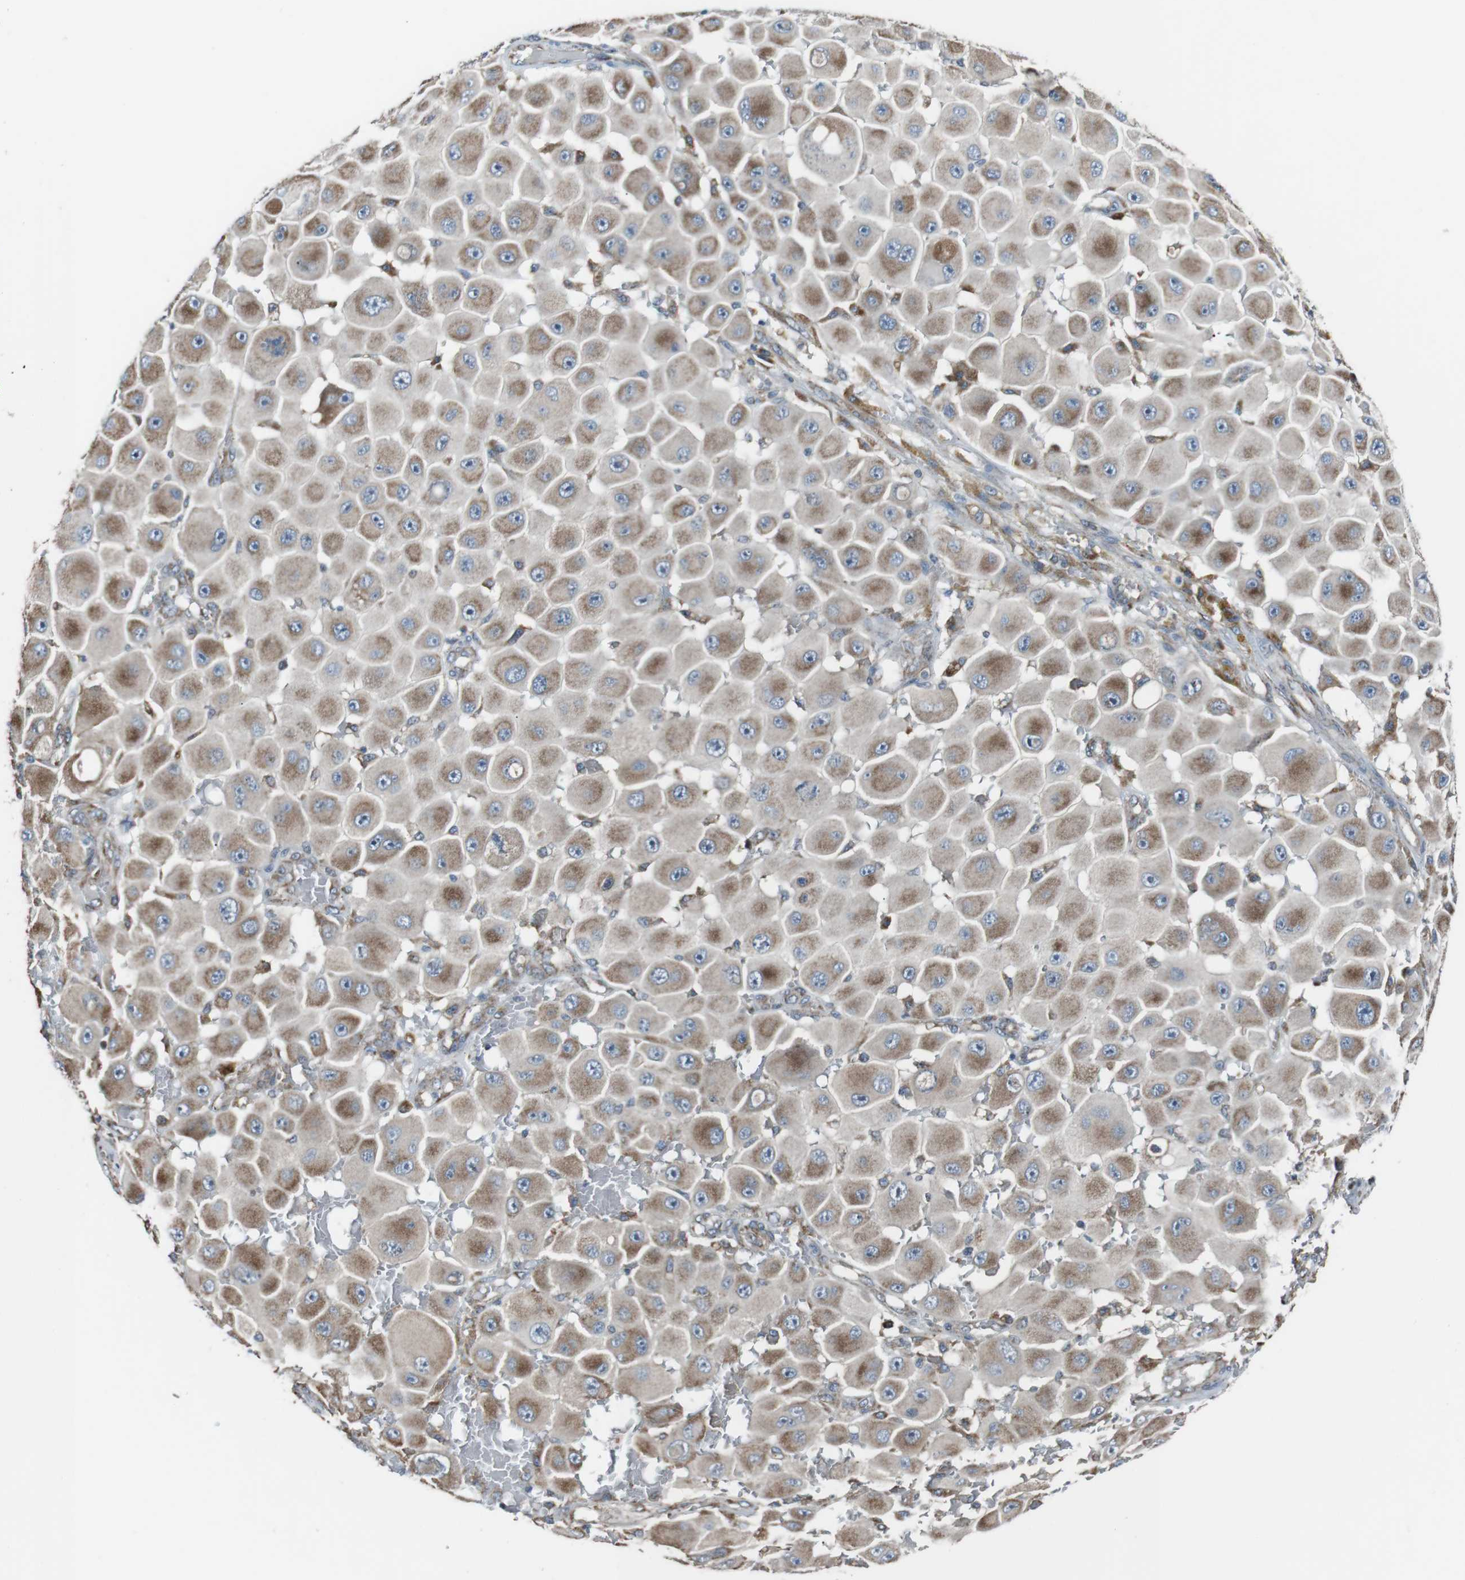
{"staining": {"intensity": "moderate", "quantity": ">75%", "location": "cytoplasmic/membranous"}, "tissue": "melanoma", "cell_type": "Tumor cells", "image_type": "cancer", "snomed": [{"axis": "morphology", "description": "Malignant melanoma, NOS"}, {"axis": "topography", "description": "Skin"}], "caption": "Immunohistochemistry staining of melanoma, which shows medium levels of moderate cytoplasmic/membranous expression in about >75% of tumor cells indicating moderate cytoplasmic/membranous protein expression. The staining was performed using DAB (3,3'-diaminobenzidine) (brown) for protein detection and nuclei were counterstained in hematoxylin (blue).", "gene": "CISD2", "patient": {"sex": "female", "age": 81}}